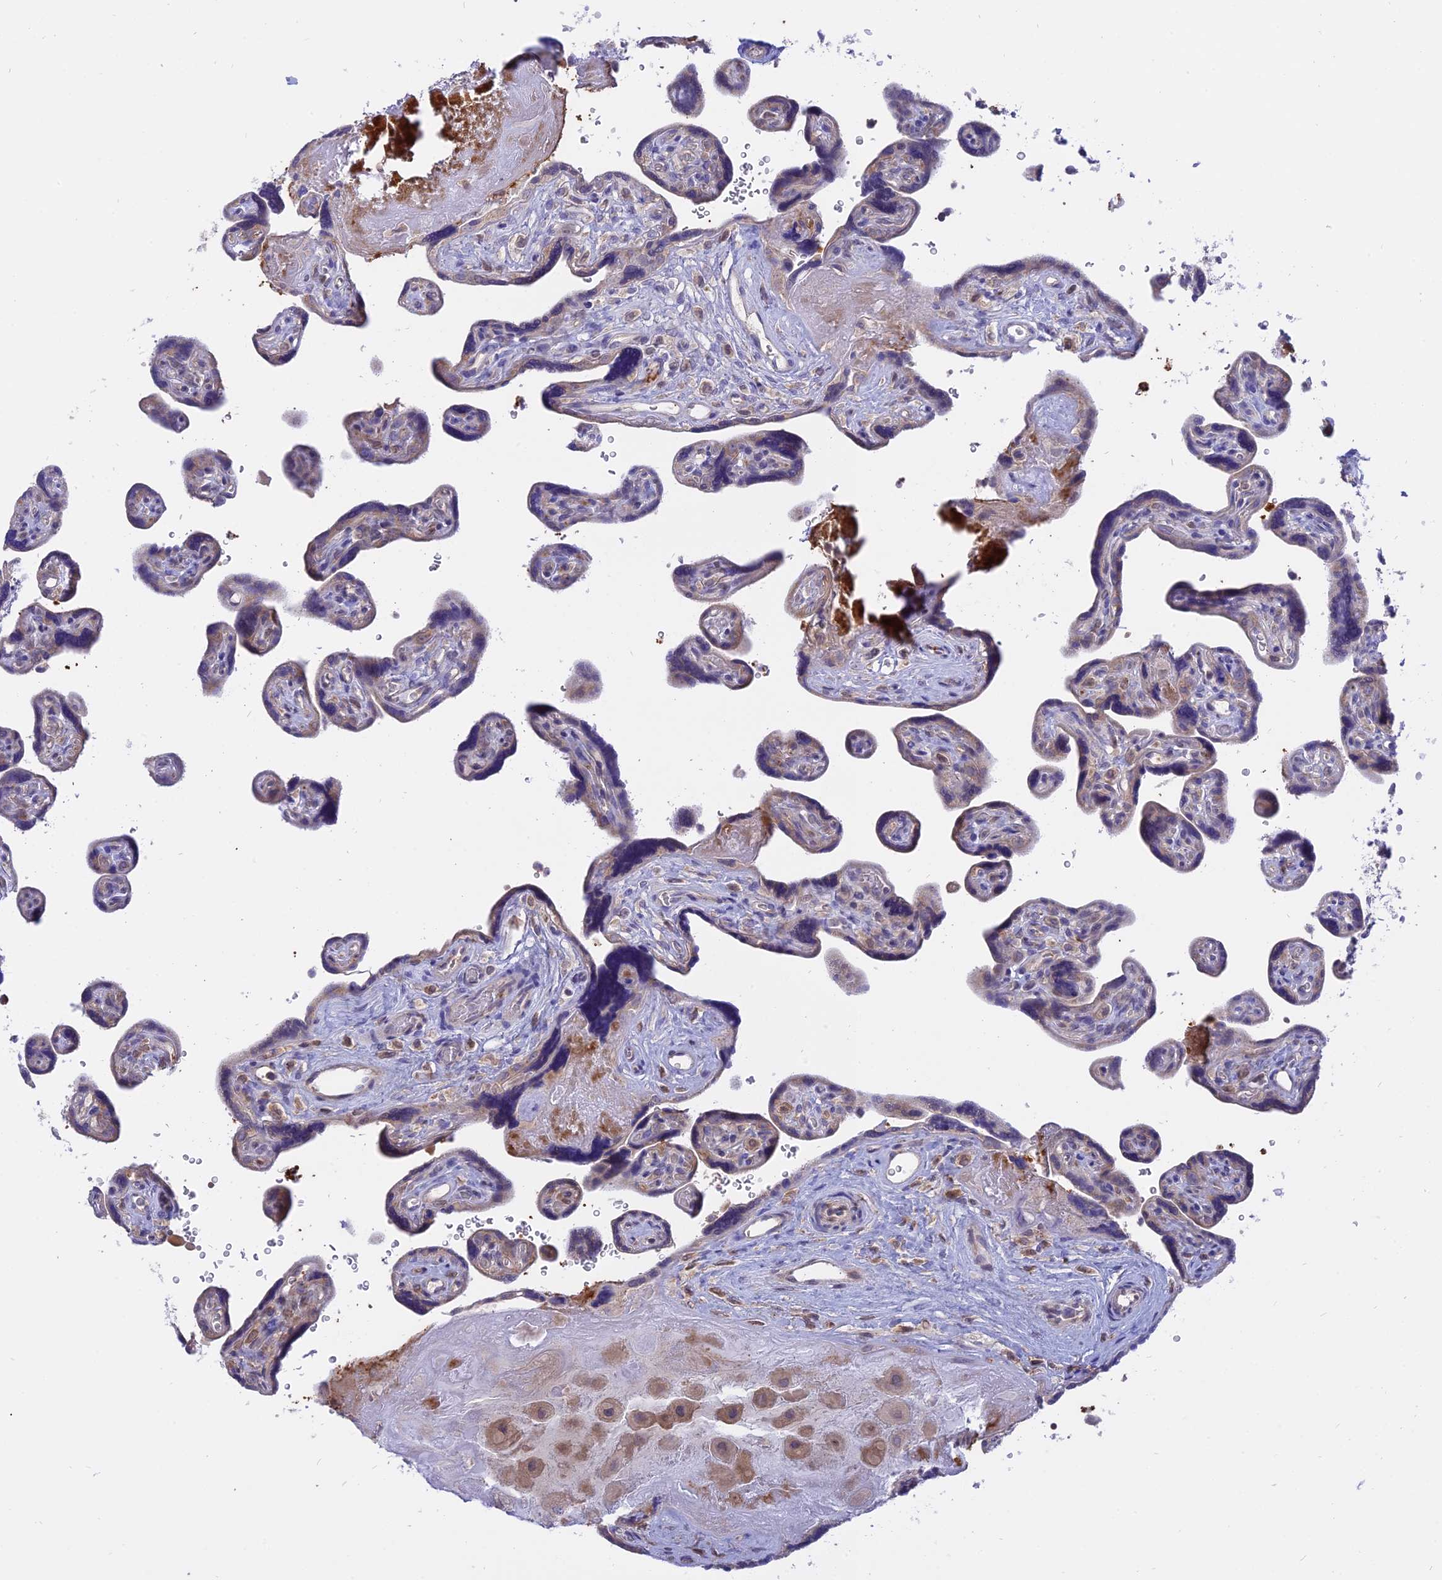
{"staining": {"intensity": "moderate", "quantity": "25%-75%", "location": "cytoplasmic/membranous"}, "tissue": "placenta", "cell_type": "Decidual cells", "image_type": "normal", "snomed": [{"axis": "morphology", "description": "Normal tissue, NOS"}, {"axis": "topography", "description": "Placenta"}], "caption": "DAB (3,3'-diaminobenzidine) immunohistochemical staining of benign placenta shows moderate cytoplasmic/membranous protein staining in about 25%-75% of decidual cells. (DAB (3,3'-diaminobenzidine) IHC with brightfield microscopy, high magnification).", "gene": "IL21R", "patient": {"sex": "female", "age": 39}}